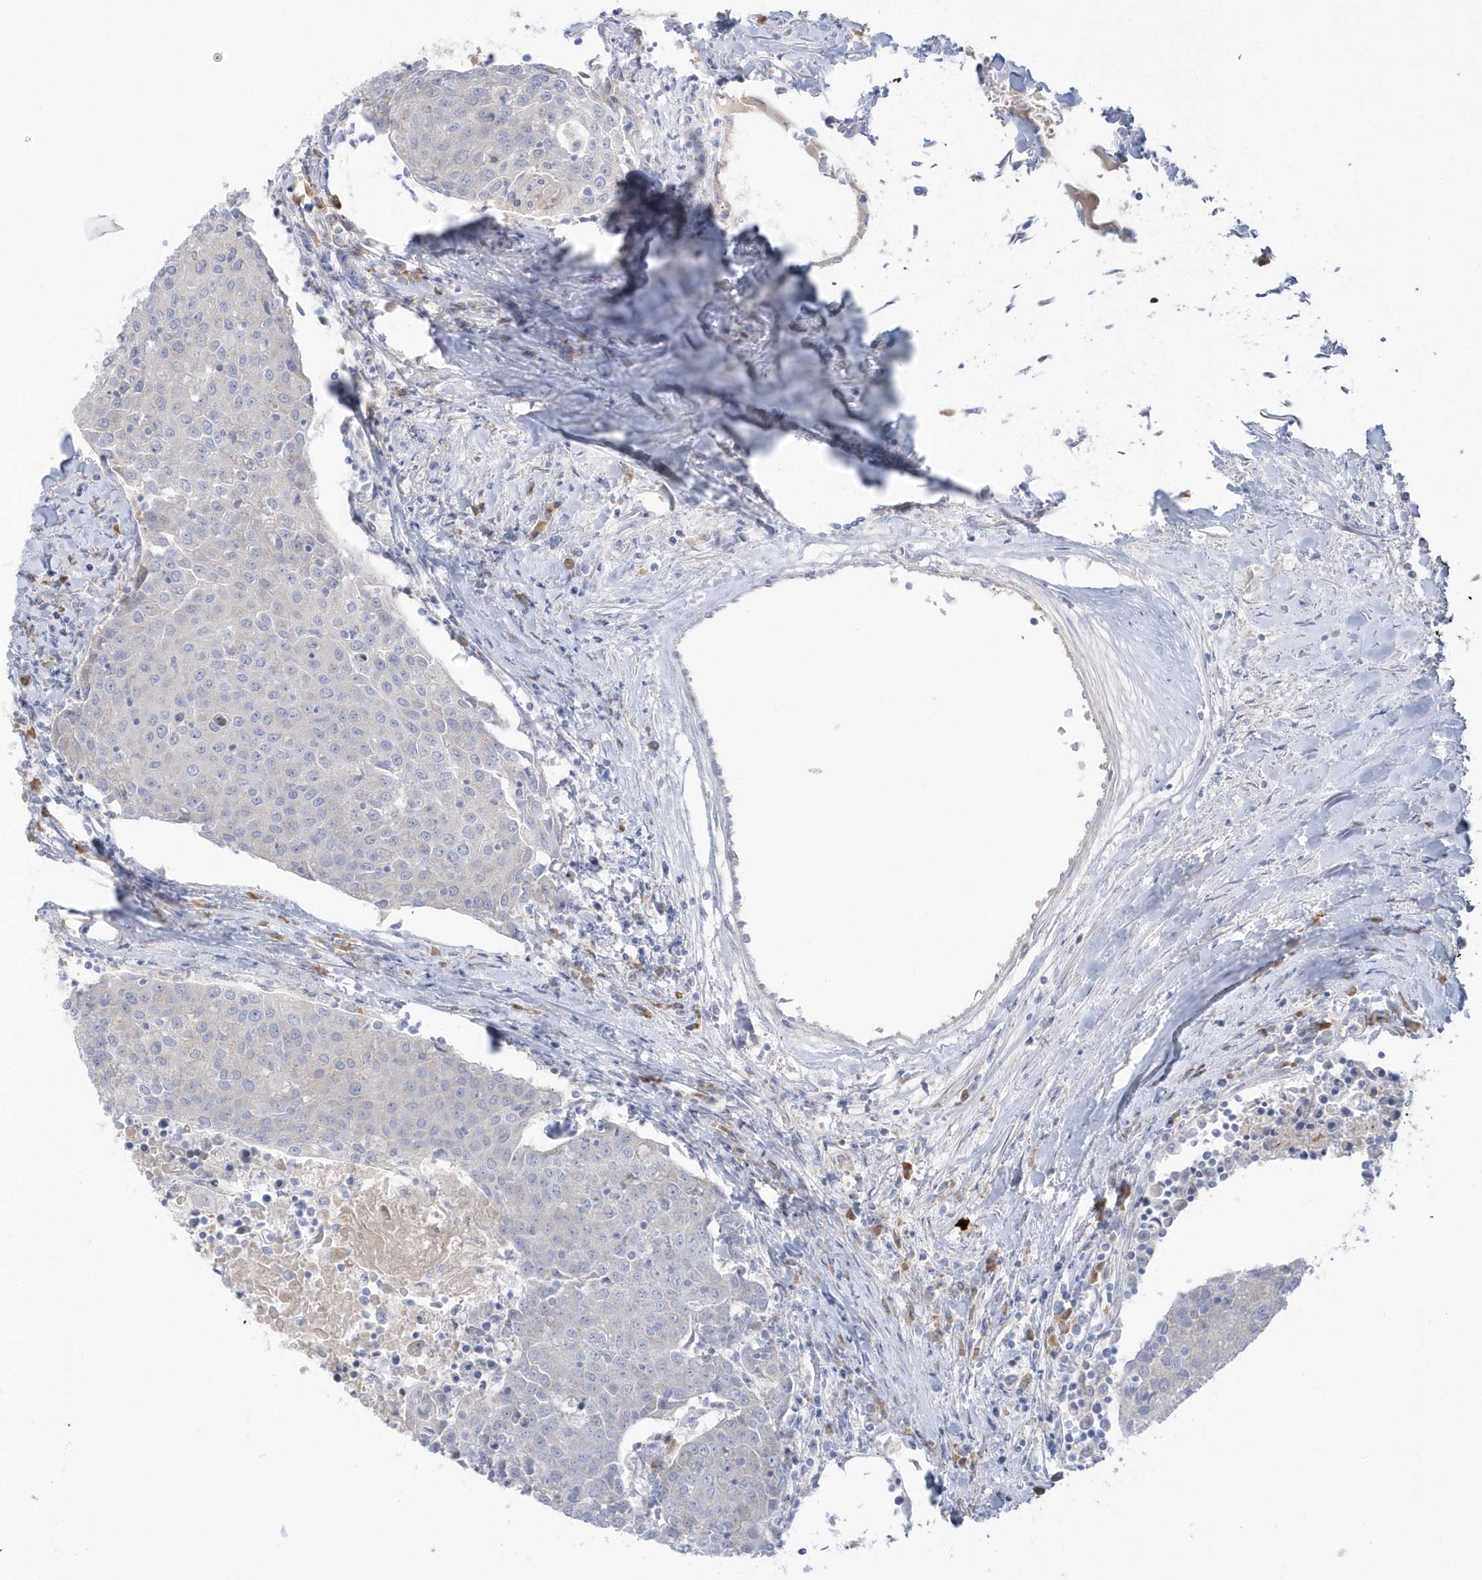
{"staining": {"intensity": "negative", "quantity": "none", "location": "none"}, "tissue": "urothelial cancer", "cell_type": "Tumor cells", "image_type": "cancer", "snomed": [{"axis": "morphology", "description": "Urothelial carcinoma, High grade"}, {"axis": "topography", "description": "Urinary bladder"}], "caption": "Tumor cells show no significant protein positivity in high-grade urothelial carcinoma.", "gene": "SEMA3D", "patient": {"sex": "female", "age": 85}}